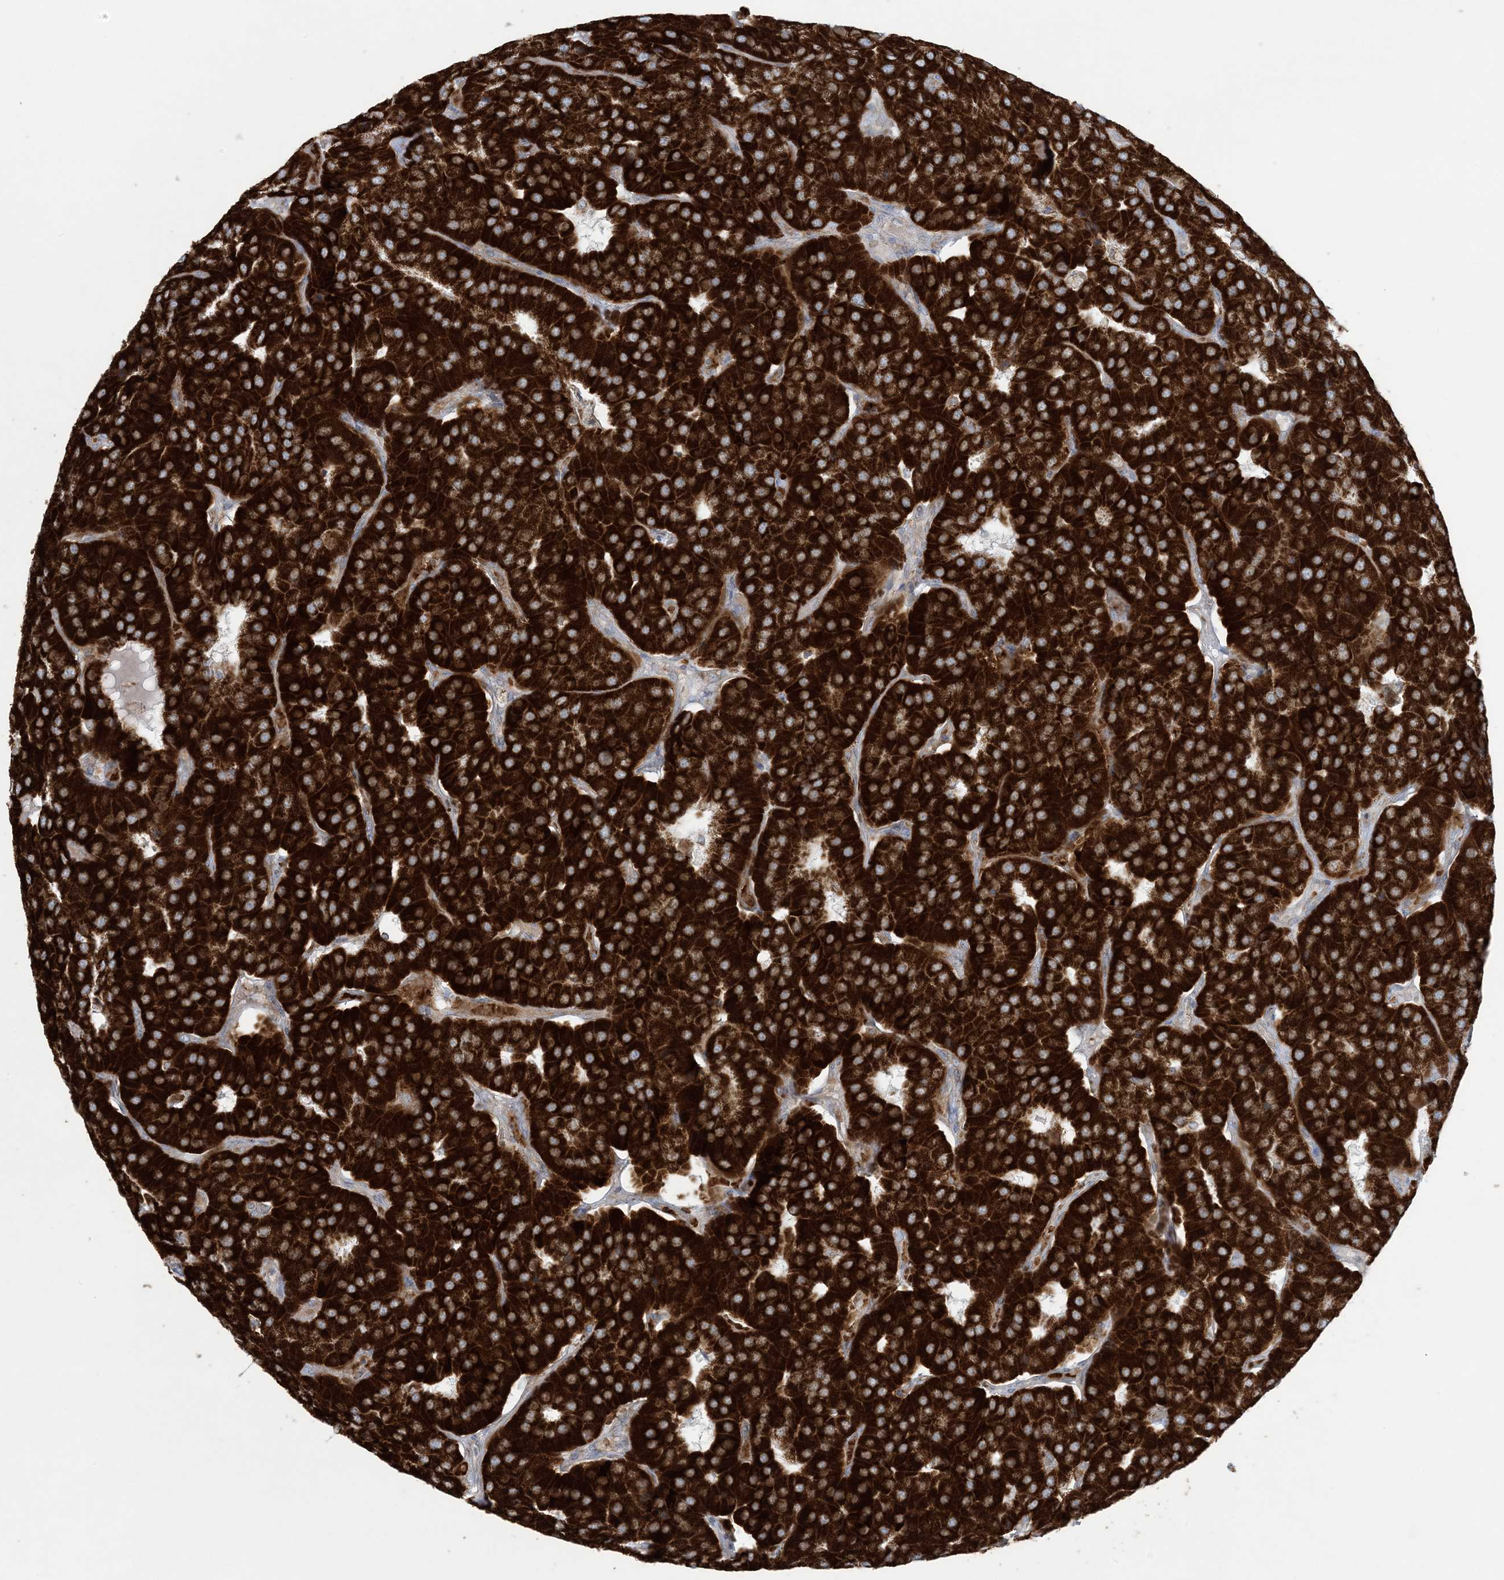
{"staining": {"intensity": "strong", "quantity": ">75%", "location": "cytoplasmic/membranous"}, "tissue": "parathyroid gland", "cell_type": "Glandular cells", "image_type": "normal", "snomed": [{"axis": "morphology", "description": "Normal tissue, NOS"}, {"axis": "morphology", "description": "Adenoma, NOS"}, {"axis": "topography", "description": "Parathyroid gland"}], "caption": "Immunohistochemistry (IHC) photomicrograph of unremarkable parathyroid gland: human parathyroid gland stained using immunohistochemistry demonstrates high levels of strong protein expression localized specifically in the cytoplasmic/membranous of glandular cells, appearing as a cytoplasmic/membranous brown color.", "gene": "PIK3R4", "patient": {"sex": "female", "age": 86}}